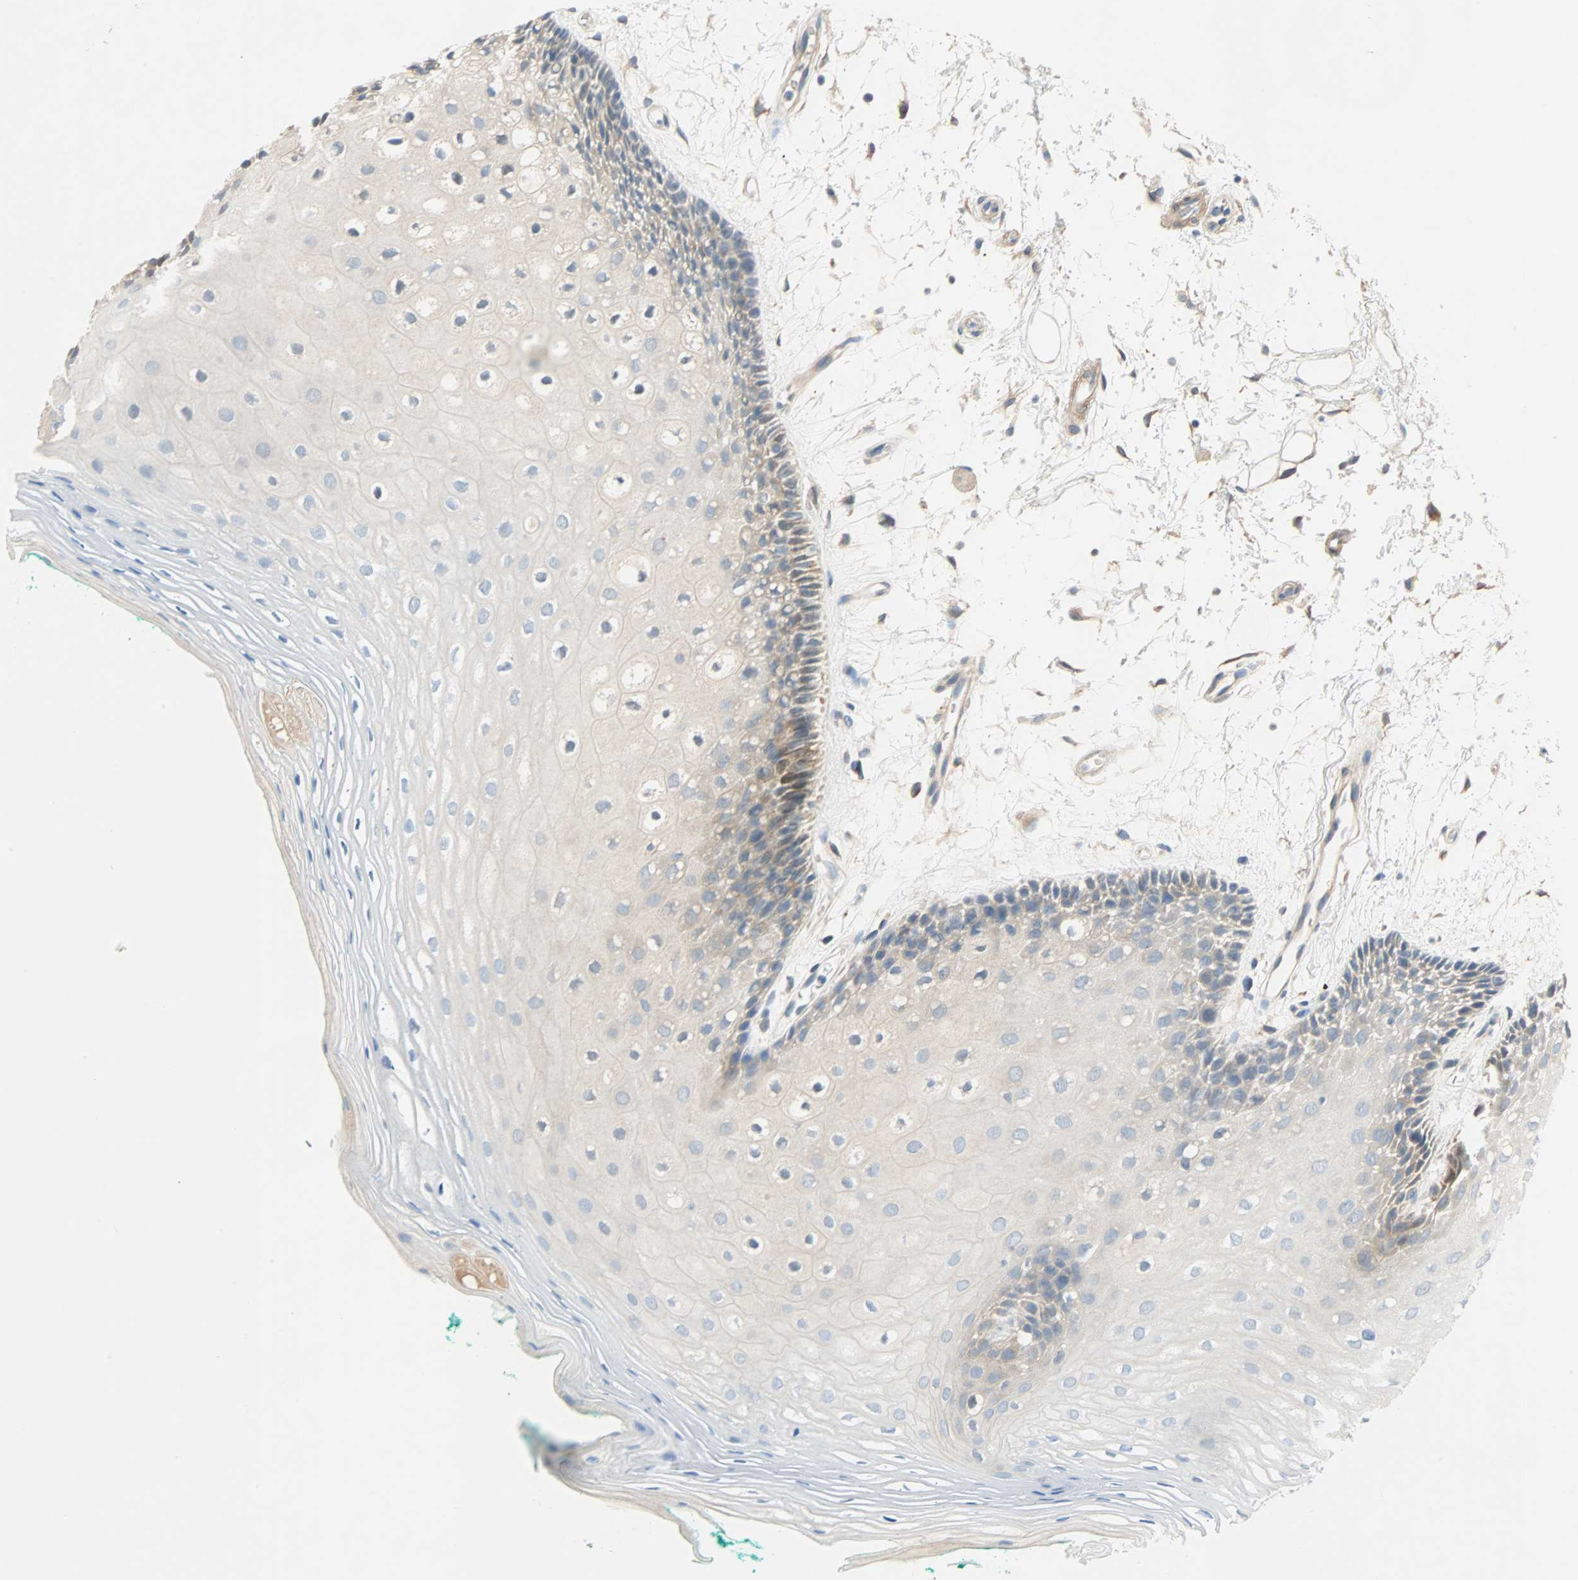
{"staining": {"intensity": "weak", "quantity": "25%-75%", "location": "cytoplasmic/membranous"}, "tissue": "oral mucosa", "cell_type": "Squamous epithelial cells", "image_type": "normal", "snomed": [{"axis": "morphology", "description": "Normal tissue, NOS"}, {"axis": "topography", "description": "Skeletal muscle"}, {"axis": "topography", "description": "Oral tissue"}, {"axis": "topography", "description": "Peripheral nerve tissue"}], "caption": "A brown stain labels weak cytoplasmic/membranous positivity of a protein in squamous epithelial cells of normal human oral mucosa.", "gene": "TNFRSF12A", "patient": {"sex": "female", "age": 84}}